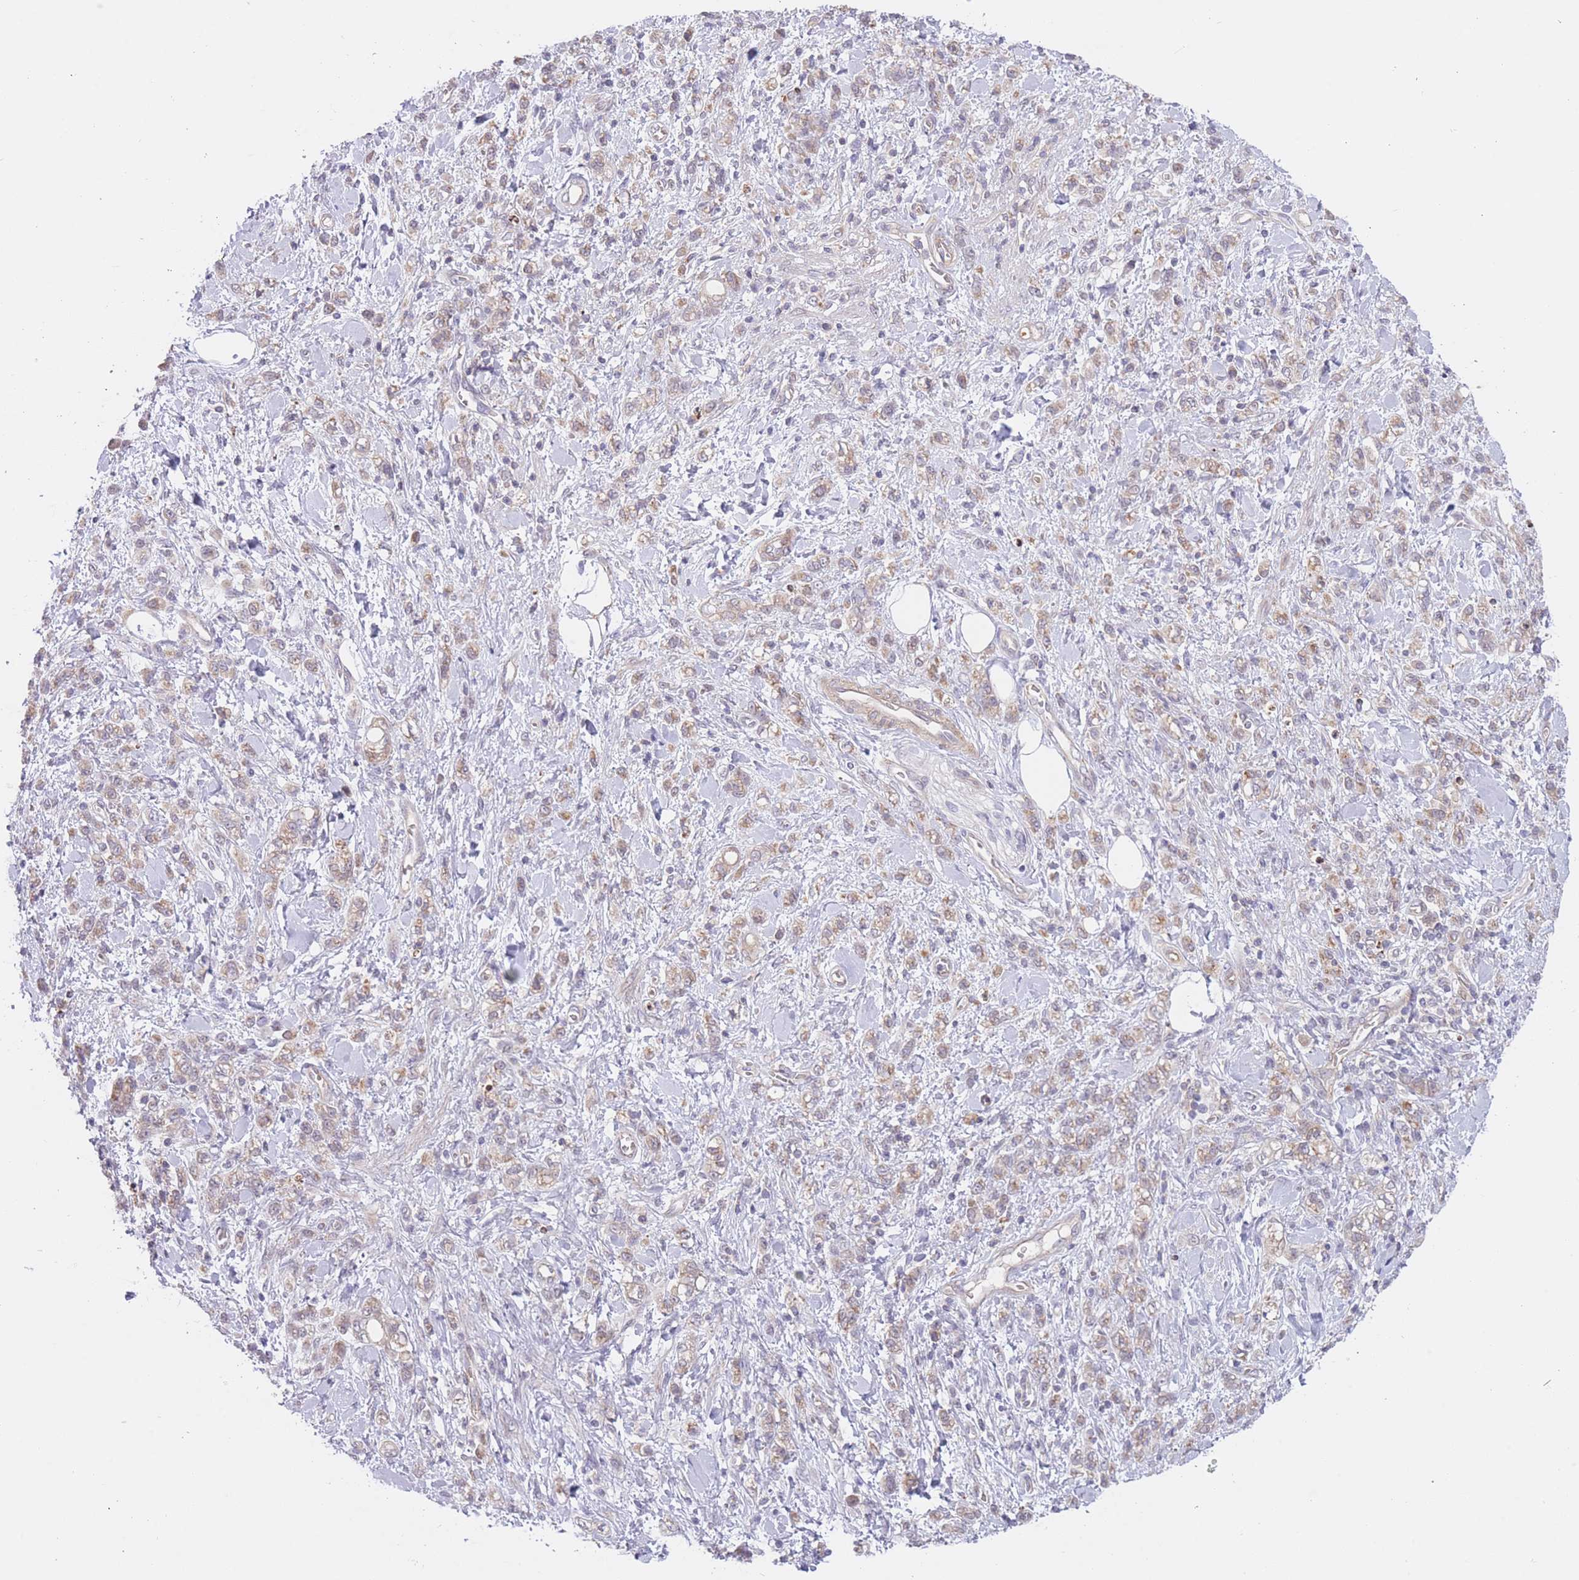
{"staining": {"intensity": "weak", "quantity": ">75%", "location": "cytoplasmic/membranous"}, "tissue": "stomach cancer", "cell_type": "Tumor cells", "image_type": "cancer", "snomed": [{"axis": "morphology", "description": "Adenocarcinoma, NOS"}, {"axis": "topography", "description": "Stomach"}], "caption": "Brown immunohistochemical staining in stomach cancer reveals weak cytoplasmic/membranous staining in about >75% of tumor cells.", "gene": "FUT5", "patient": {"sex": "male", "age": 77}}